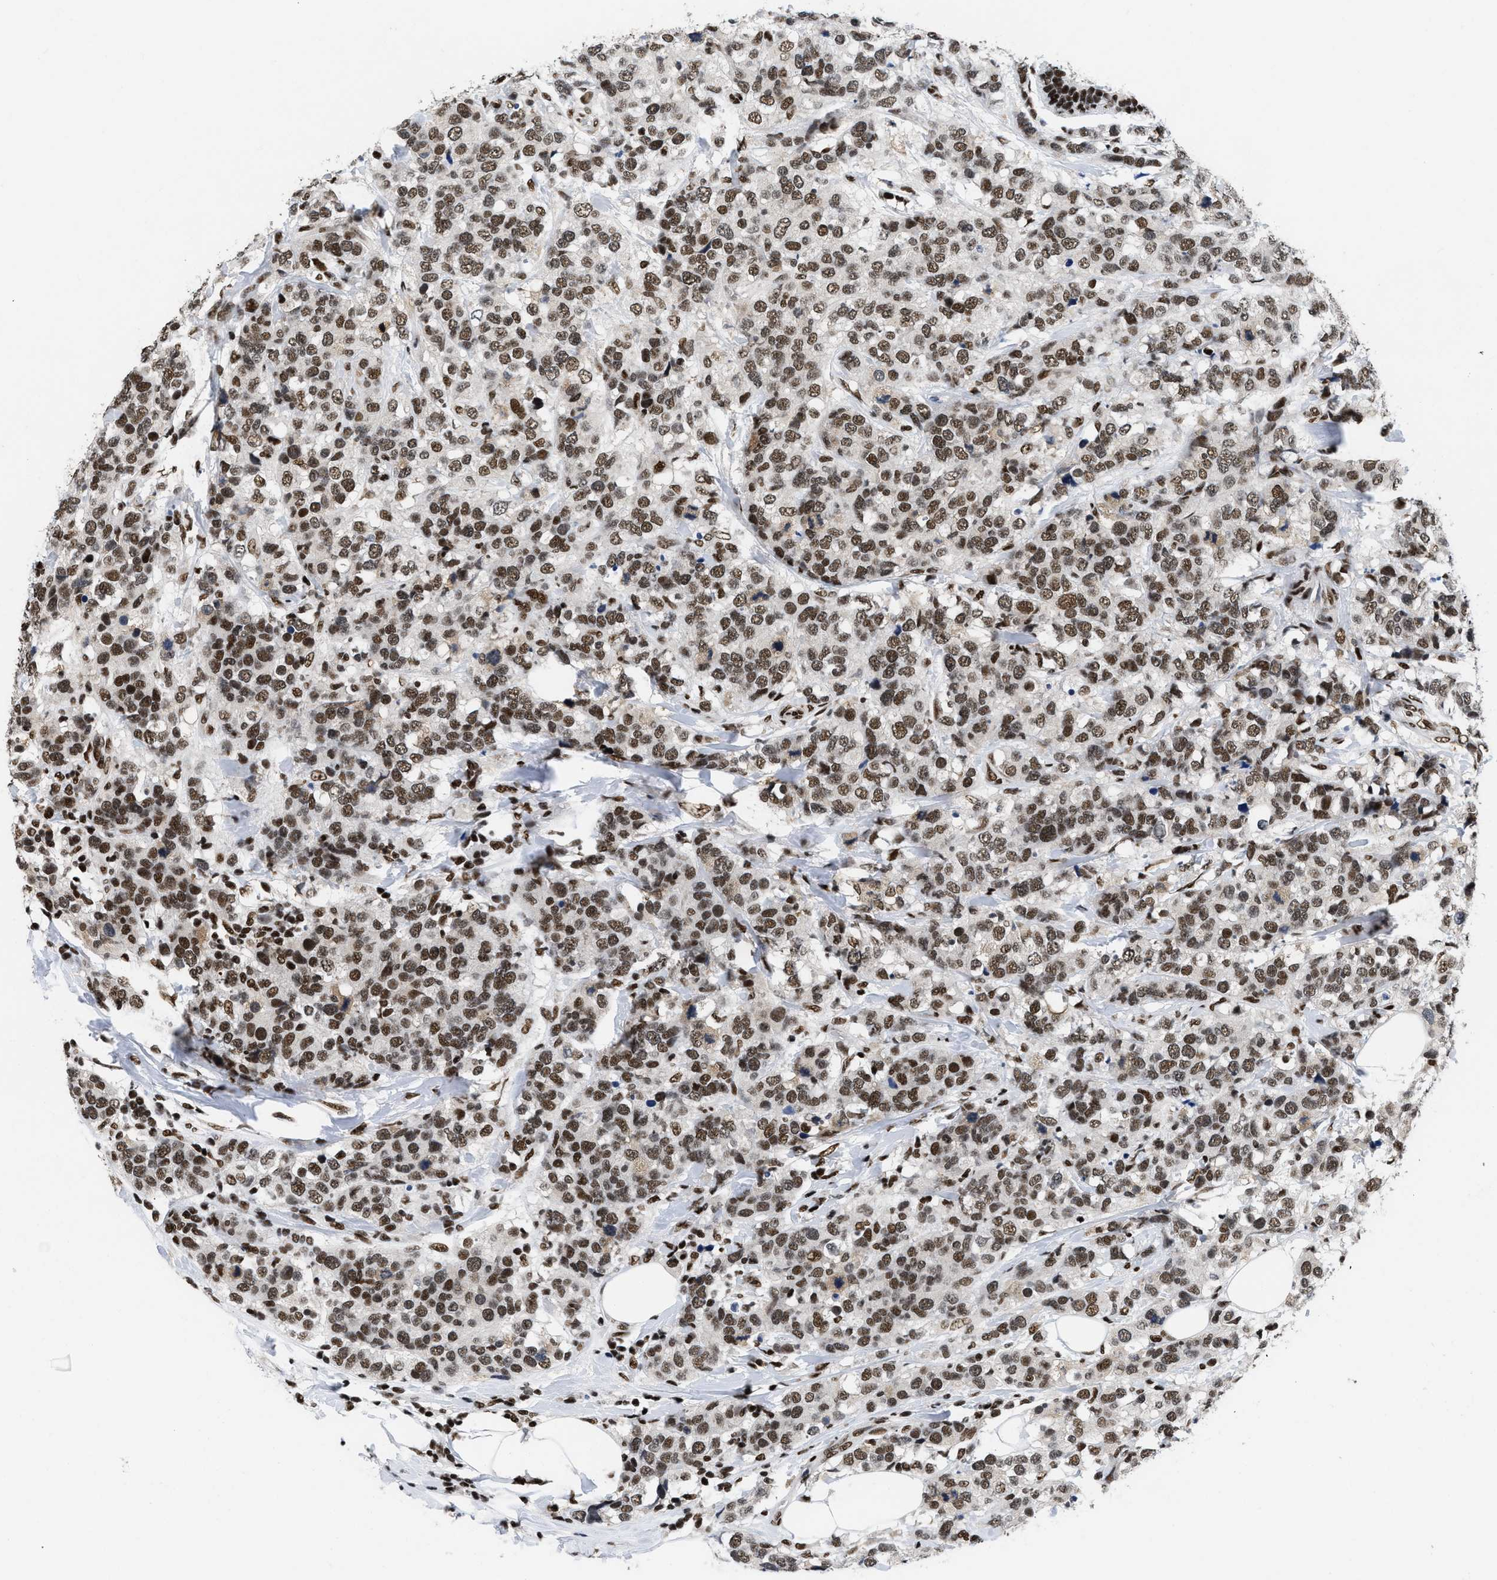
{"staining": {"intensity": "moderate", "quantity": ">75%", "location": "nuclear"}, "tissue": "breast cancer", "cell_type": "Tumor cells", "image_type": "cancer", "snomed": [{"axis": "morphology", "description": "Lobular carcinoma"}, {"axis": "topography", "description": "Breast"}], "caption": "IHC of human breast lobular carcinoma reveals medium levels of moderate nuclear expression in about >75% of tumor cells.", "gene": "CREB1", "patient": {"sex": "female", "age": 59}}